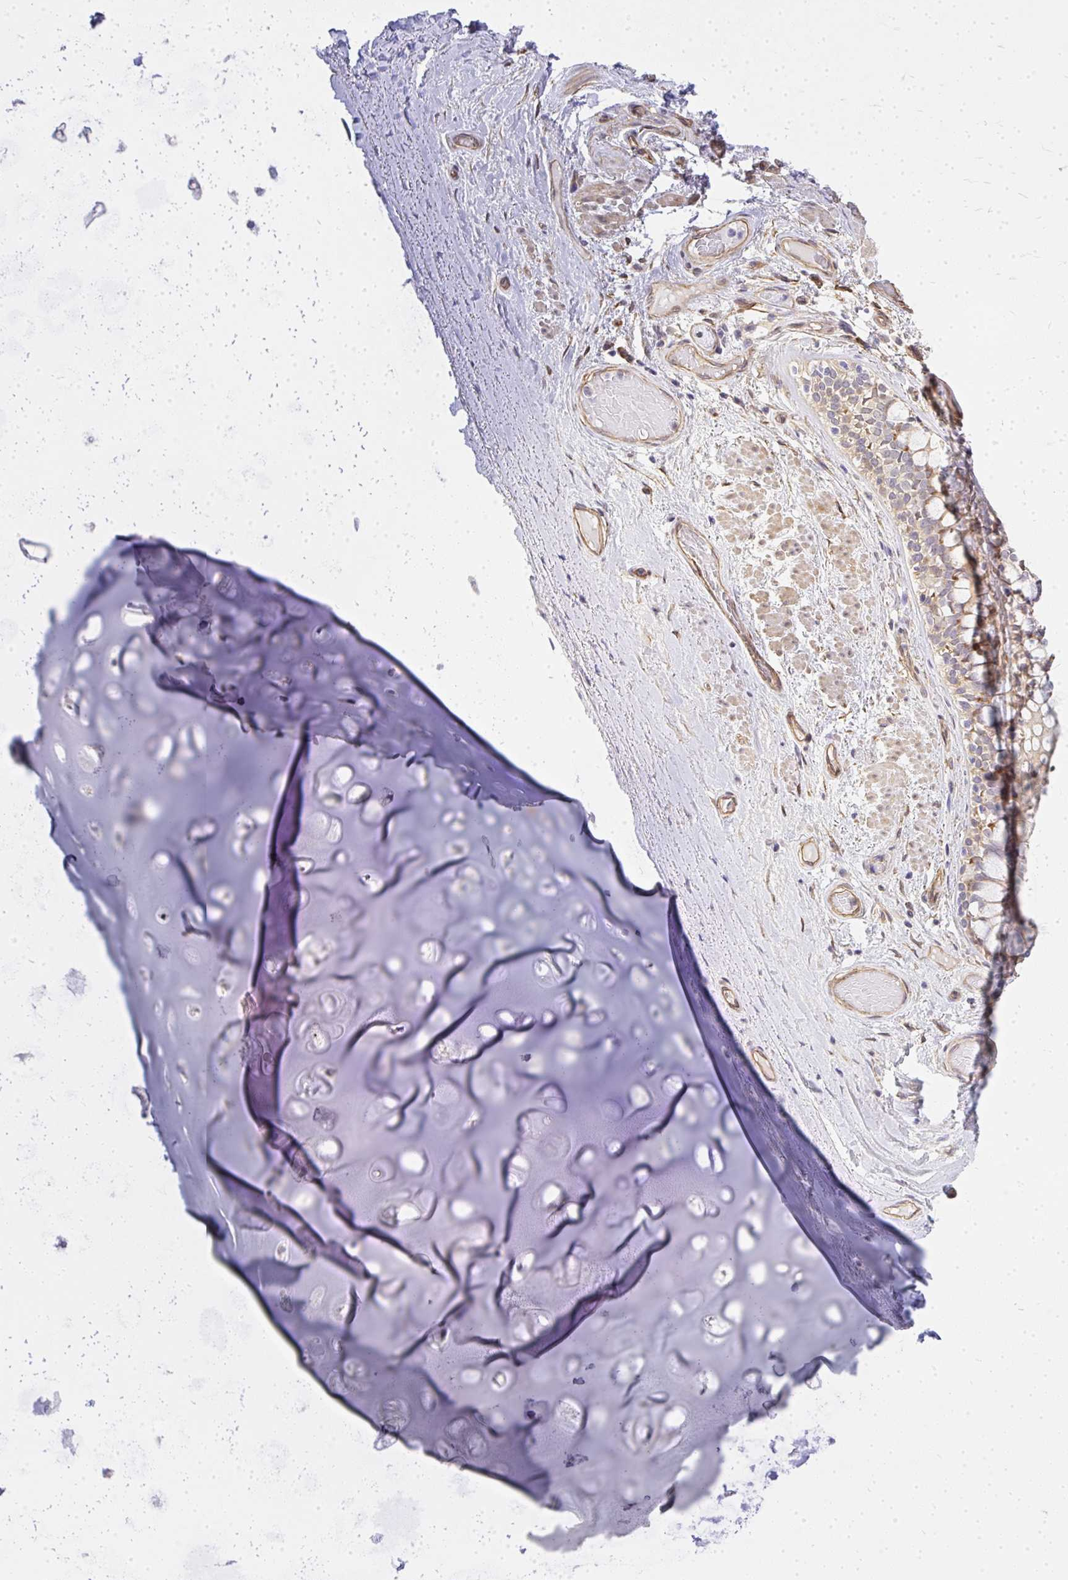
{"staining": {"intensity": "weak", "quantity": "<25%", "location": "cytoplasmic/membranous"}, "tissue": "soft tissue", "cell_type": "Chondrocytes", "image_type": "normal", "snomed": [{"axis": "morphology", "description": "Normal tissue, NOS"}, {"axis": "topography", "description": "Cartilage tissue"}, {"axis": "topography", "description": "Bronchus"}], "caption": "High power microscopy histopathology image of an immunohistochemistry (IHC) micrograph of normal soft tissue, revealing no significant positivity in chondrocytes.", "gene": "ENSG00000258472", "patient": {"sex": "male", "age": 64}}